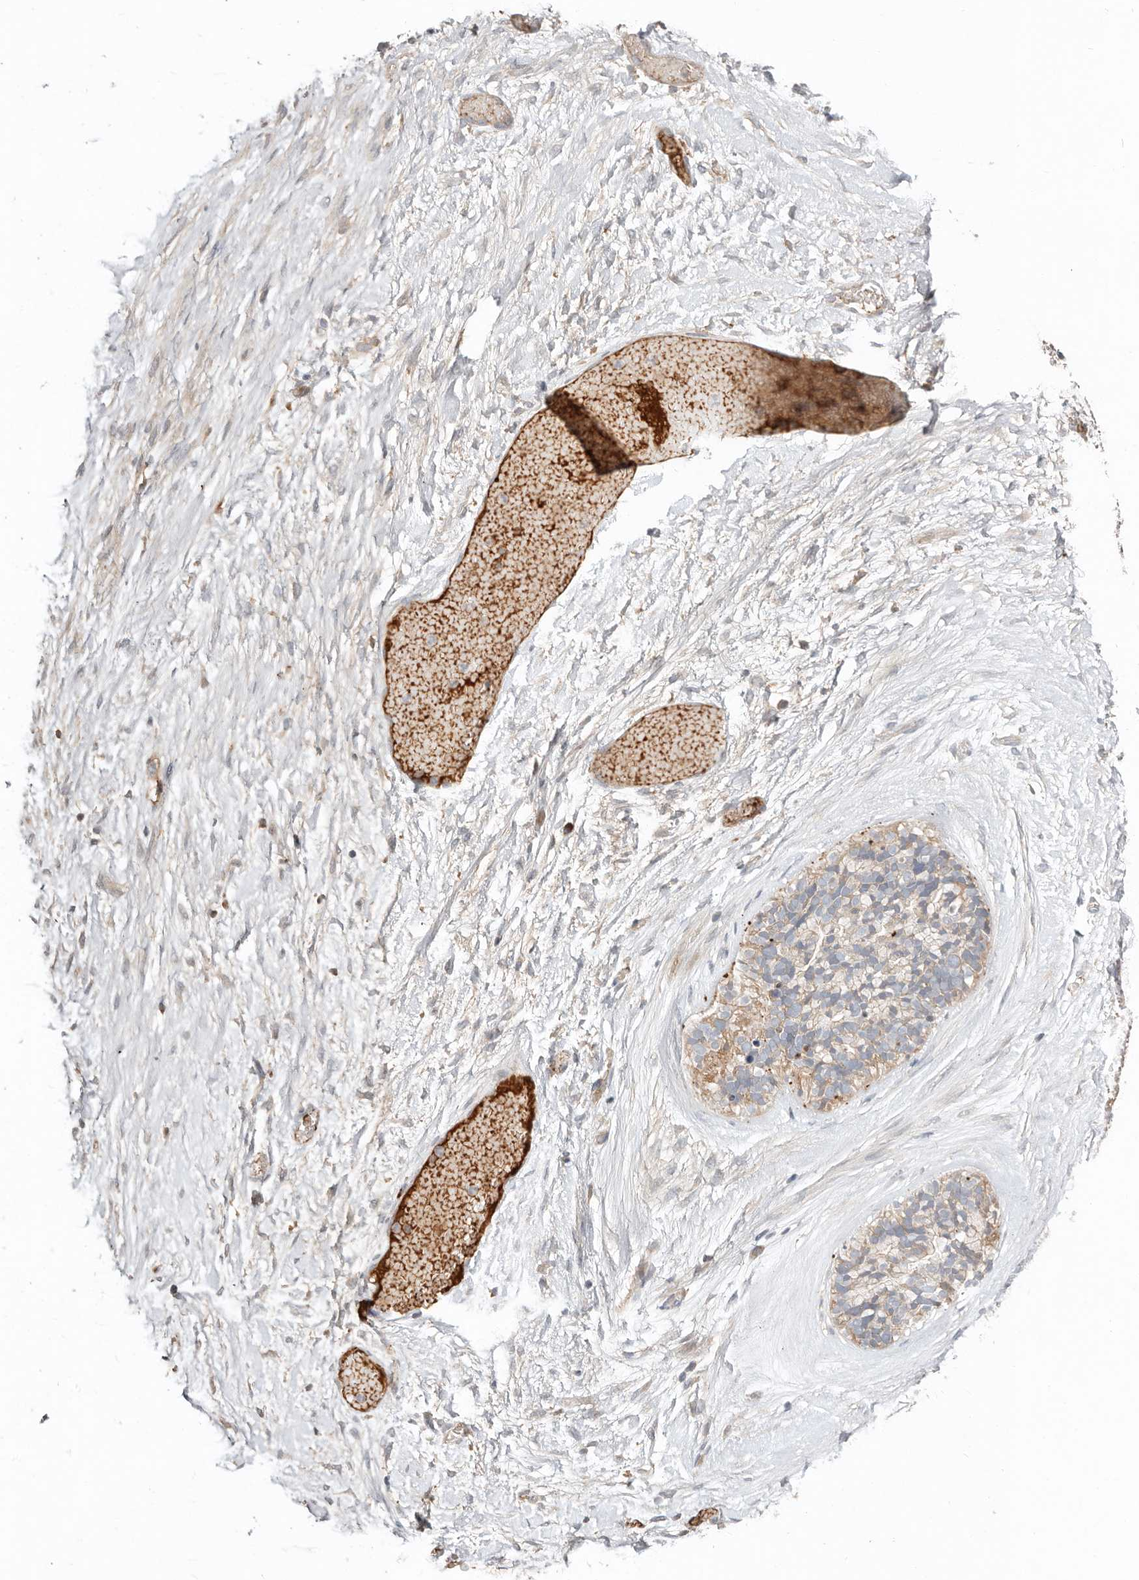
{"staining": {"intensity": "weak", "quantity": "25%-75%", "location": "cytoplasmic/membranous"}, "tissue": "ovarian cancer", "cell_type": "Tumor cells", "image_type": "cancer", "snomed": [{"axis": "morphology", "description": "Cystadenocarcinoma, serous, NOS"}, {"axis": "topography", "description": "Ovary"}], "caption": "Protein staining by immunohistochemistry displays weak cytoplasmic/membranous staining in approximately 25%-75% of tumor cells in ovarian cancer (serous cystadenocarcinoma).", "gene": "MTFR2", "patient": {"sex": "female", "age": 56}}